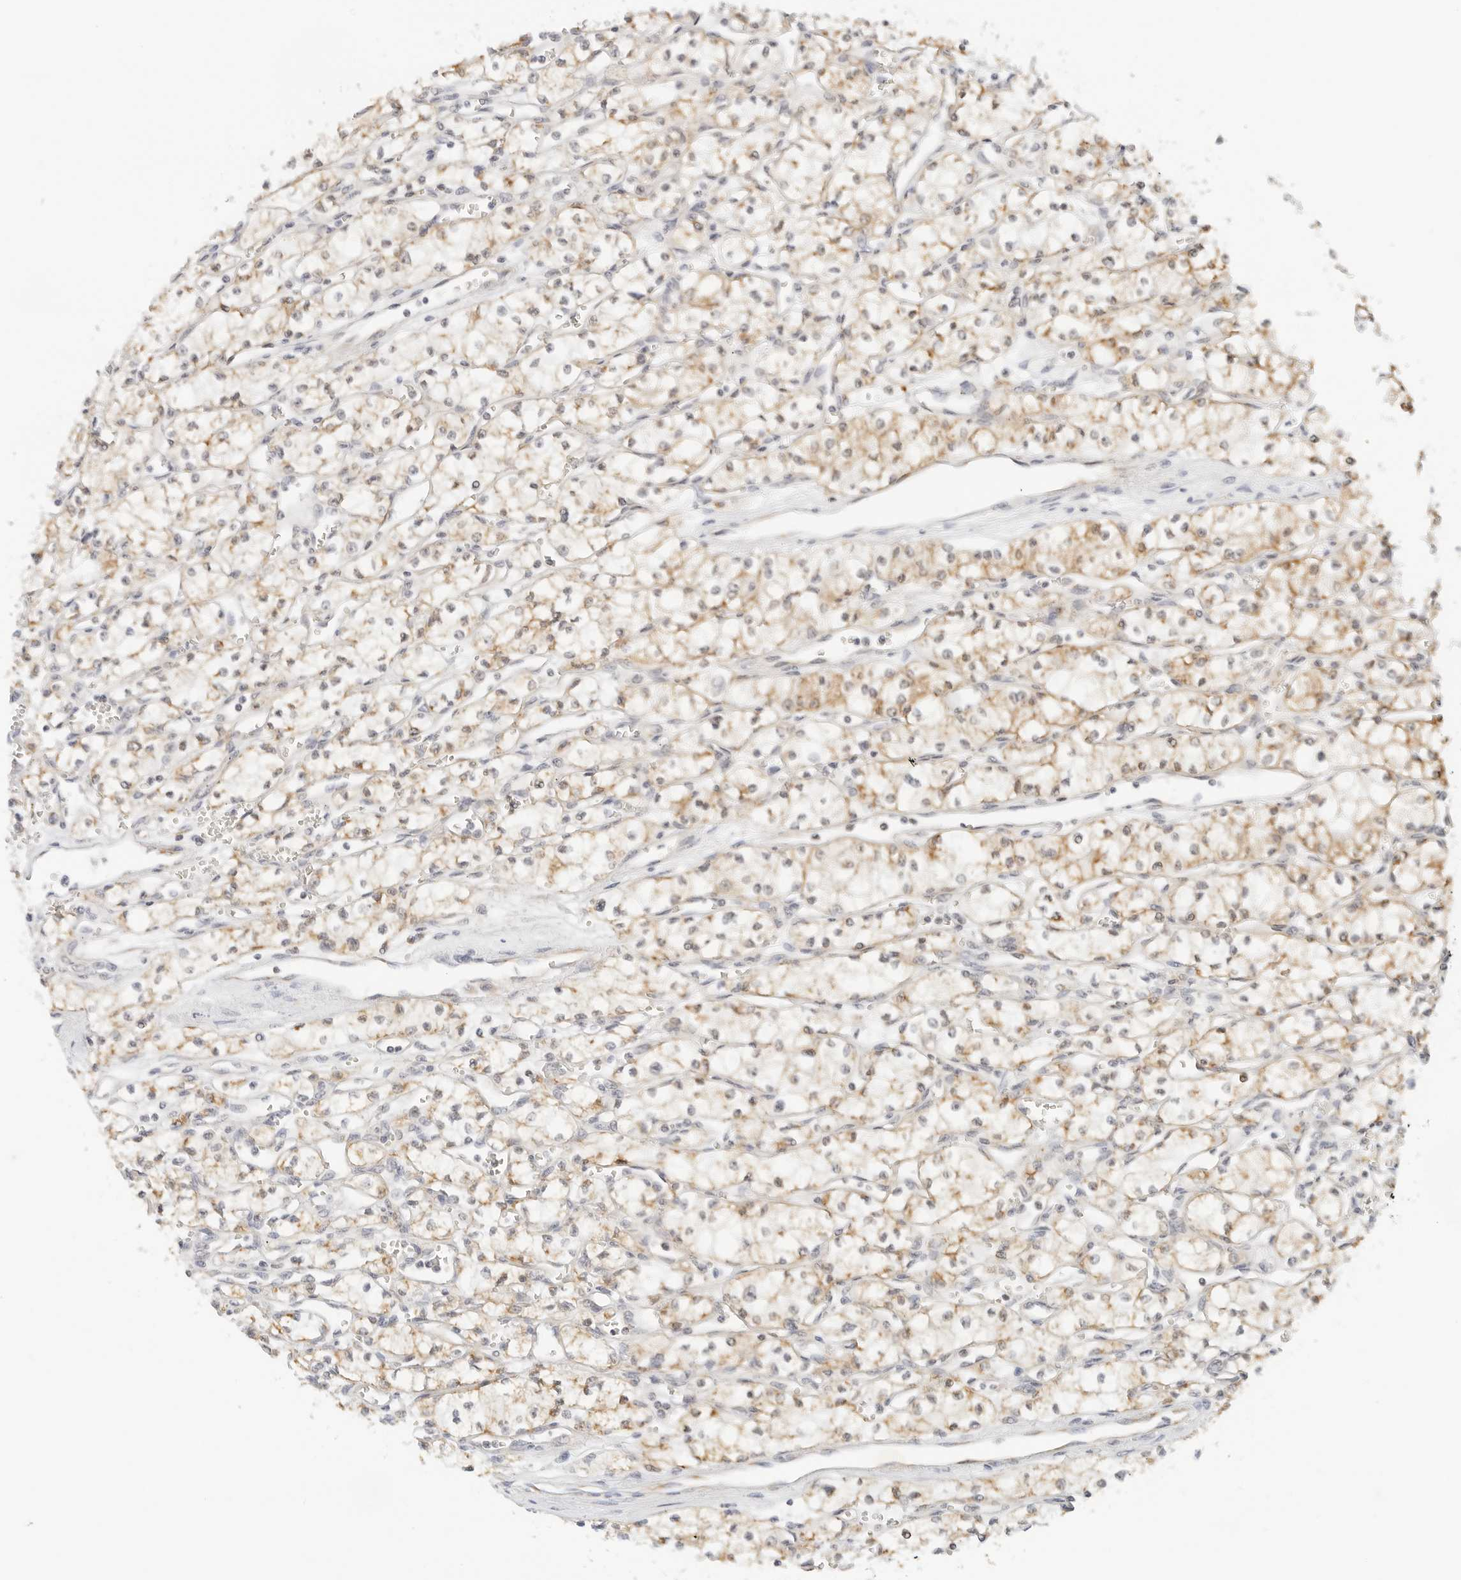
{"staining": {"intensity": "moderate", "quantity": ">75%", "location": "cytoplasmic/membranous"}, "tissue": "renal cancer", "cell_type": "Tumor cells", "image_type": "cancer", "snomed": [{"axis": "morphology", "description": "Adenocarcinoma, NOS"}, {"axis": "topography", "description": "Kidney"}], "caption": "DAB (3,3'-diaminobenzidine) immunohistochemical staining of human renal cancer (adenocarcinoma) demonstrates moderate cytoplasmic/membranous protein positivity in about >75% of tumor cells. The protein of interest is stained brown, and the nuclei are stained in blue (DAB (3,3'-diaminobenzidine) IHC with brightfield microscopy, high magnification).", "gene": "ATL1", "patient": {"sex": "male", "age": 59}}